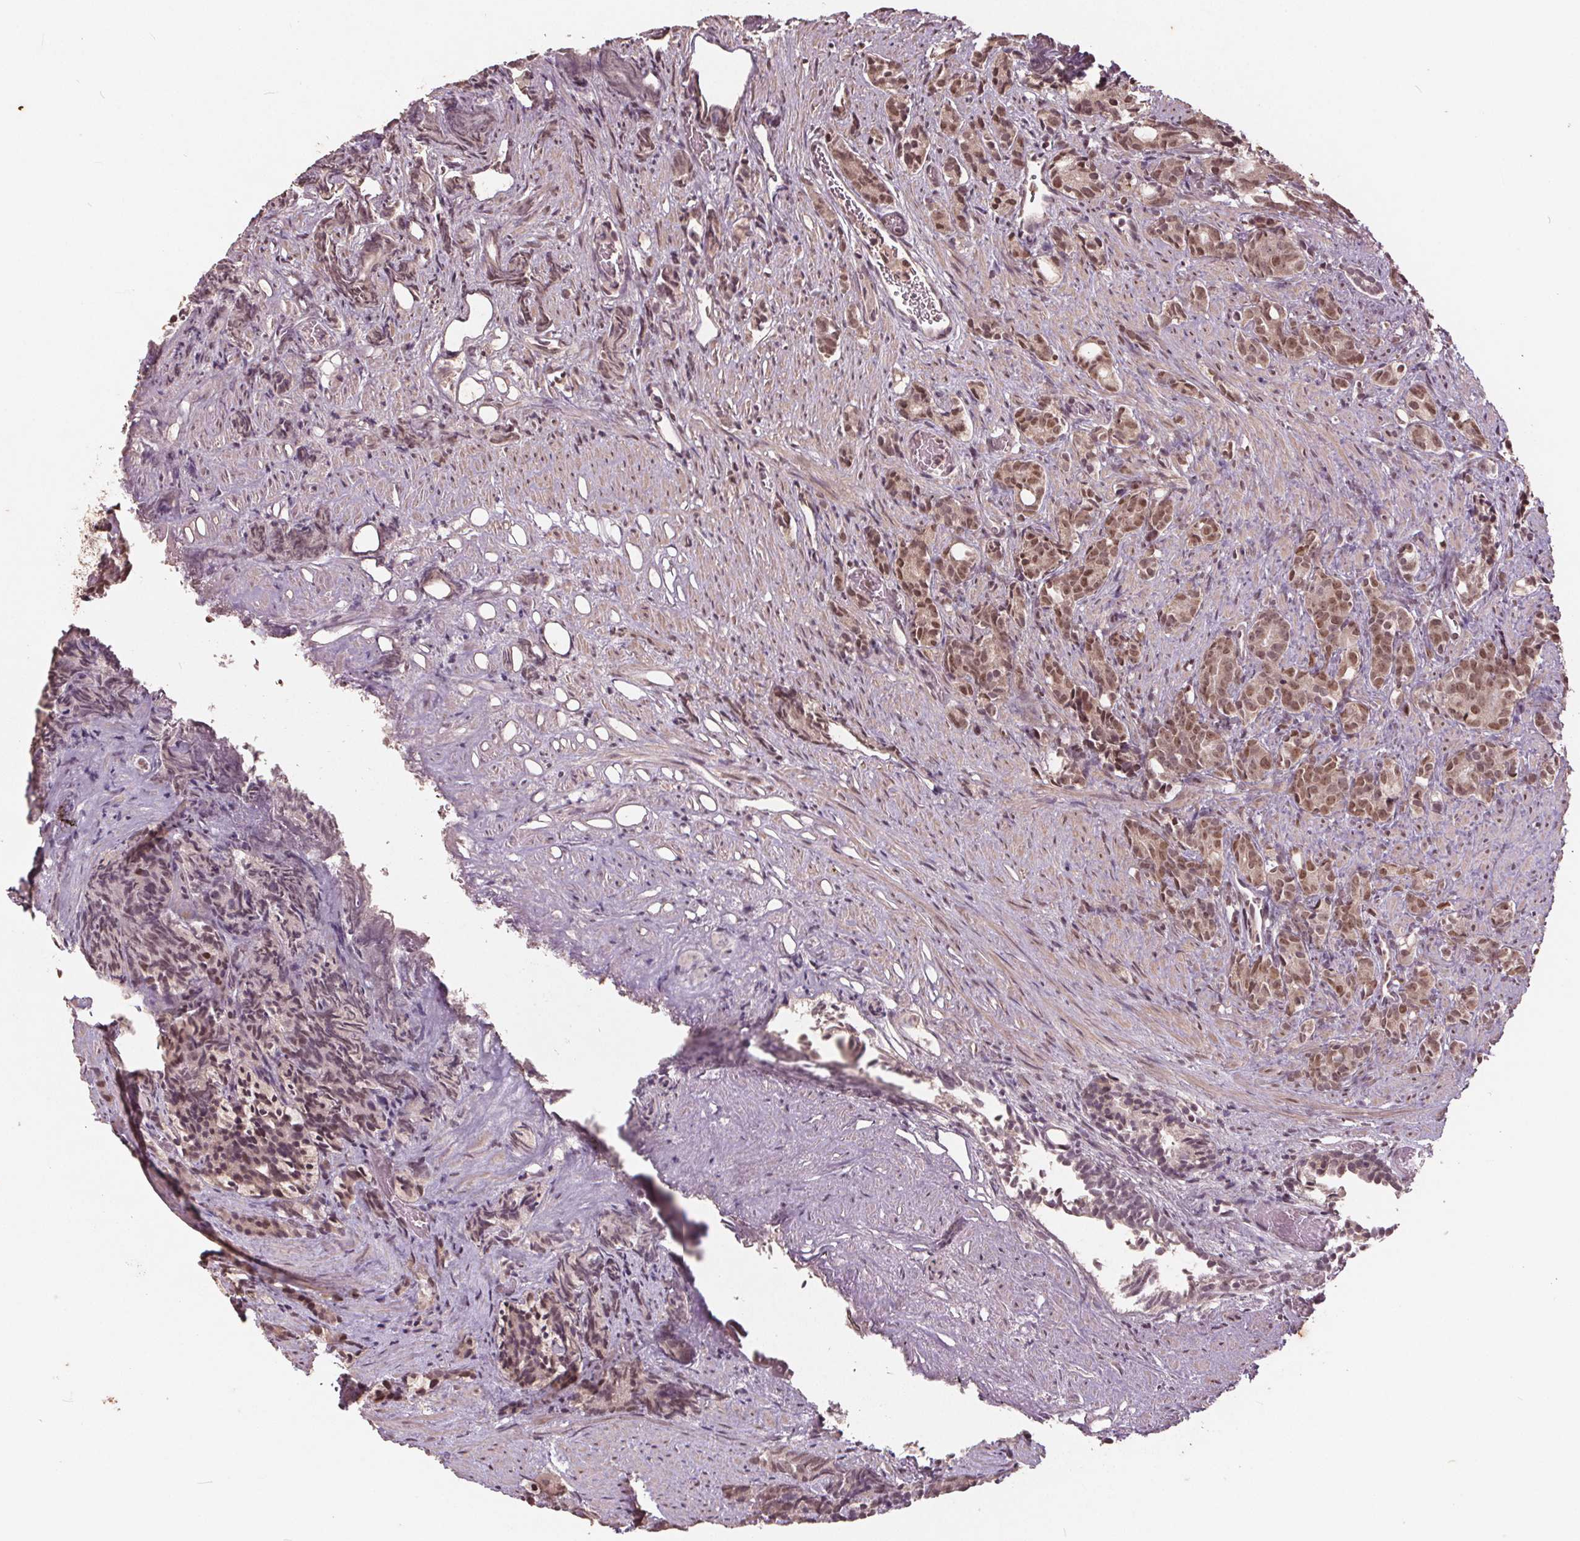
{"staining": {"intensity": "moderate", "quantity": ">75%", "location": "nuclear"}, "tissue": "prostate cancer", "cell_type": "Tumor cells", "image_type": "cancer", "snomed": [{"axis": "morphology", "description": "Adenocarcinoma, High grade"}, {"axis": "topography", "description": "Prostate"}], "caption": "Brown immunohistochemical staining in human prostate high-grade adenocarcinoma reveals moderate nuclear expression in approximately >75% of tumor cells.", "gene": "DNMT3B", "patient": {"sex": "male", "age": 84}}